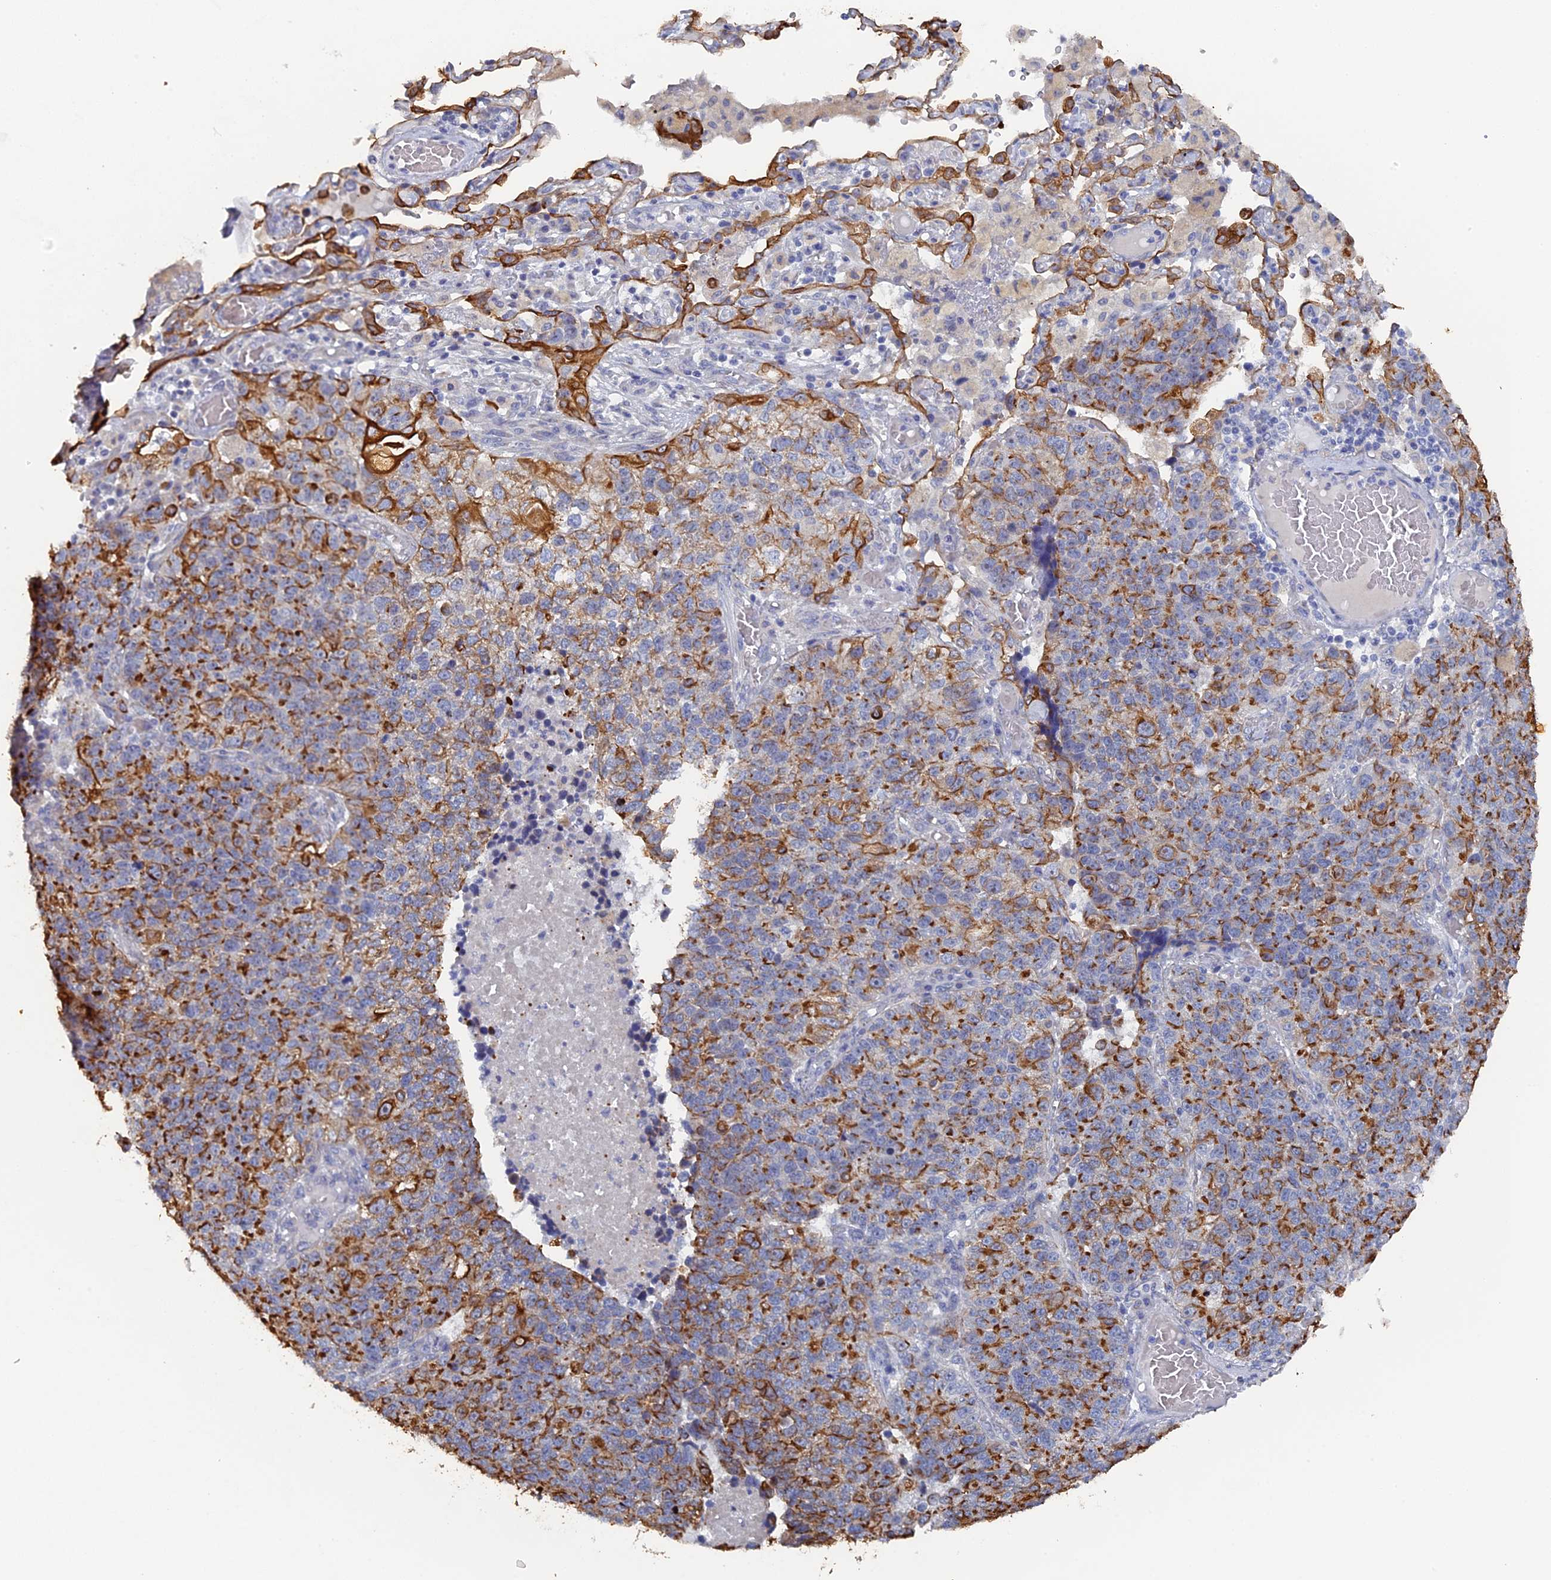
{"staining": {"intensity": "moderate", "quantity": ">75%", "location": "cytoplasmic/membranous"}, "tissue": "lung cancer", "cell_type": "Tumor cells", "image_type": "cancer", "snomed": [{"axis": "morphology", "description": "Adenocarcinoma, NOS"}, {"axis": "topography", "description": "Lung"}], "caption": "IHC photomicrograph of lung adenocarcinoma stained for a protein (brown), which shows medium levels of moderate cytoplasmic/membranous staining in approximately >75% of tumor cells.", "gene": "SRFBP1", "patient": {"sex": "male", "age": 49}}